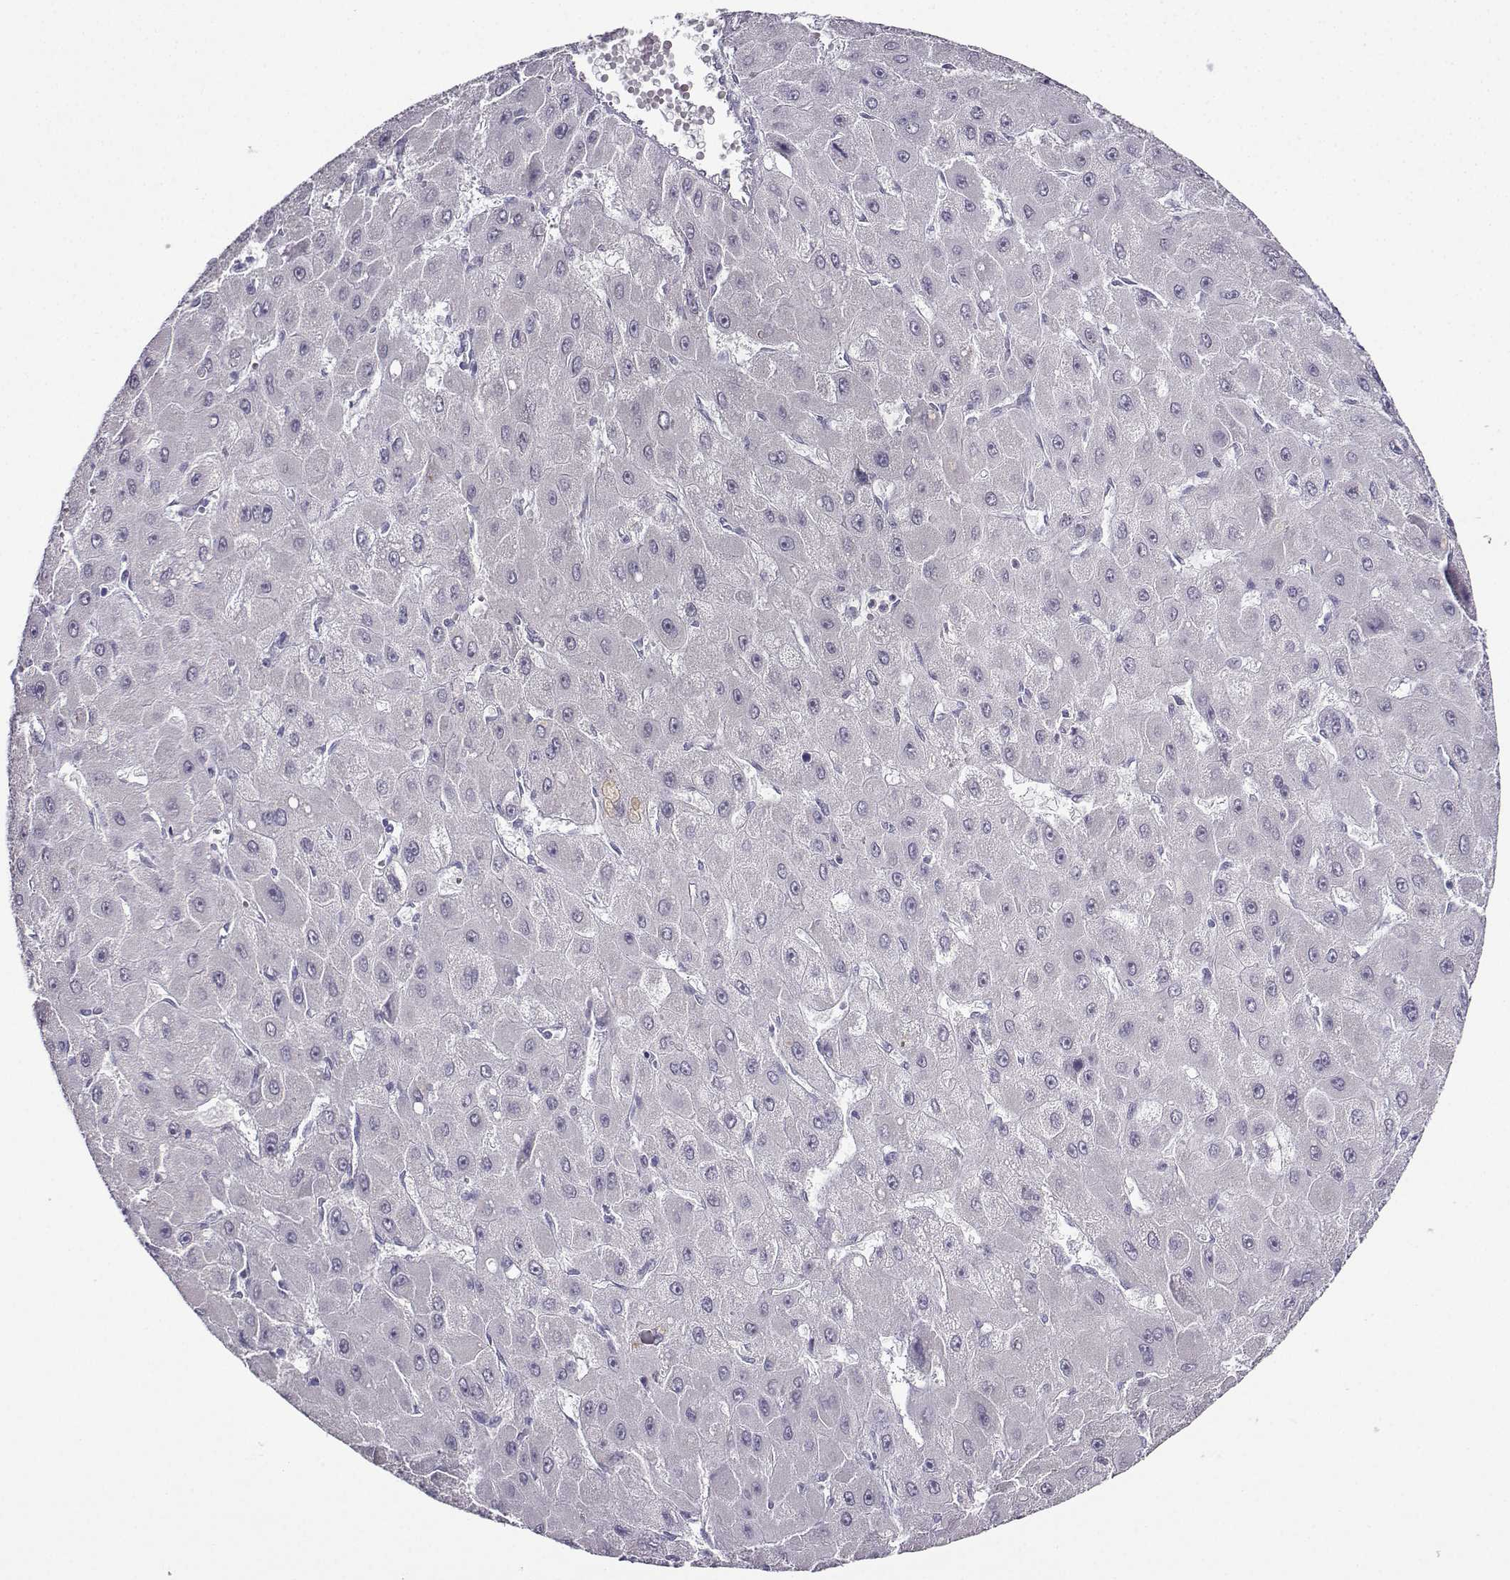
{"staining": {"intensity": "negative", "quantity": "none", "location": "none"}, "tissue": "liver cancer", "cell_type": "Tumor cells", "image_type": "cancer", "snomed": [{"axis": "morphology", "description": "Carcinoma, Hepatocellular, NOS"}, {"axis": "topography", "description": "Liver"}], "caption": "This is a image of immunohistochemistry staining of liver cancer, which shows no expression in tumor cells.", "gene": "CRYBB1", "patient": {"sex": "female", "age": 25}}